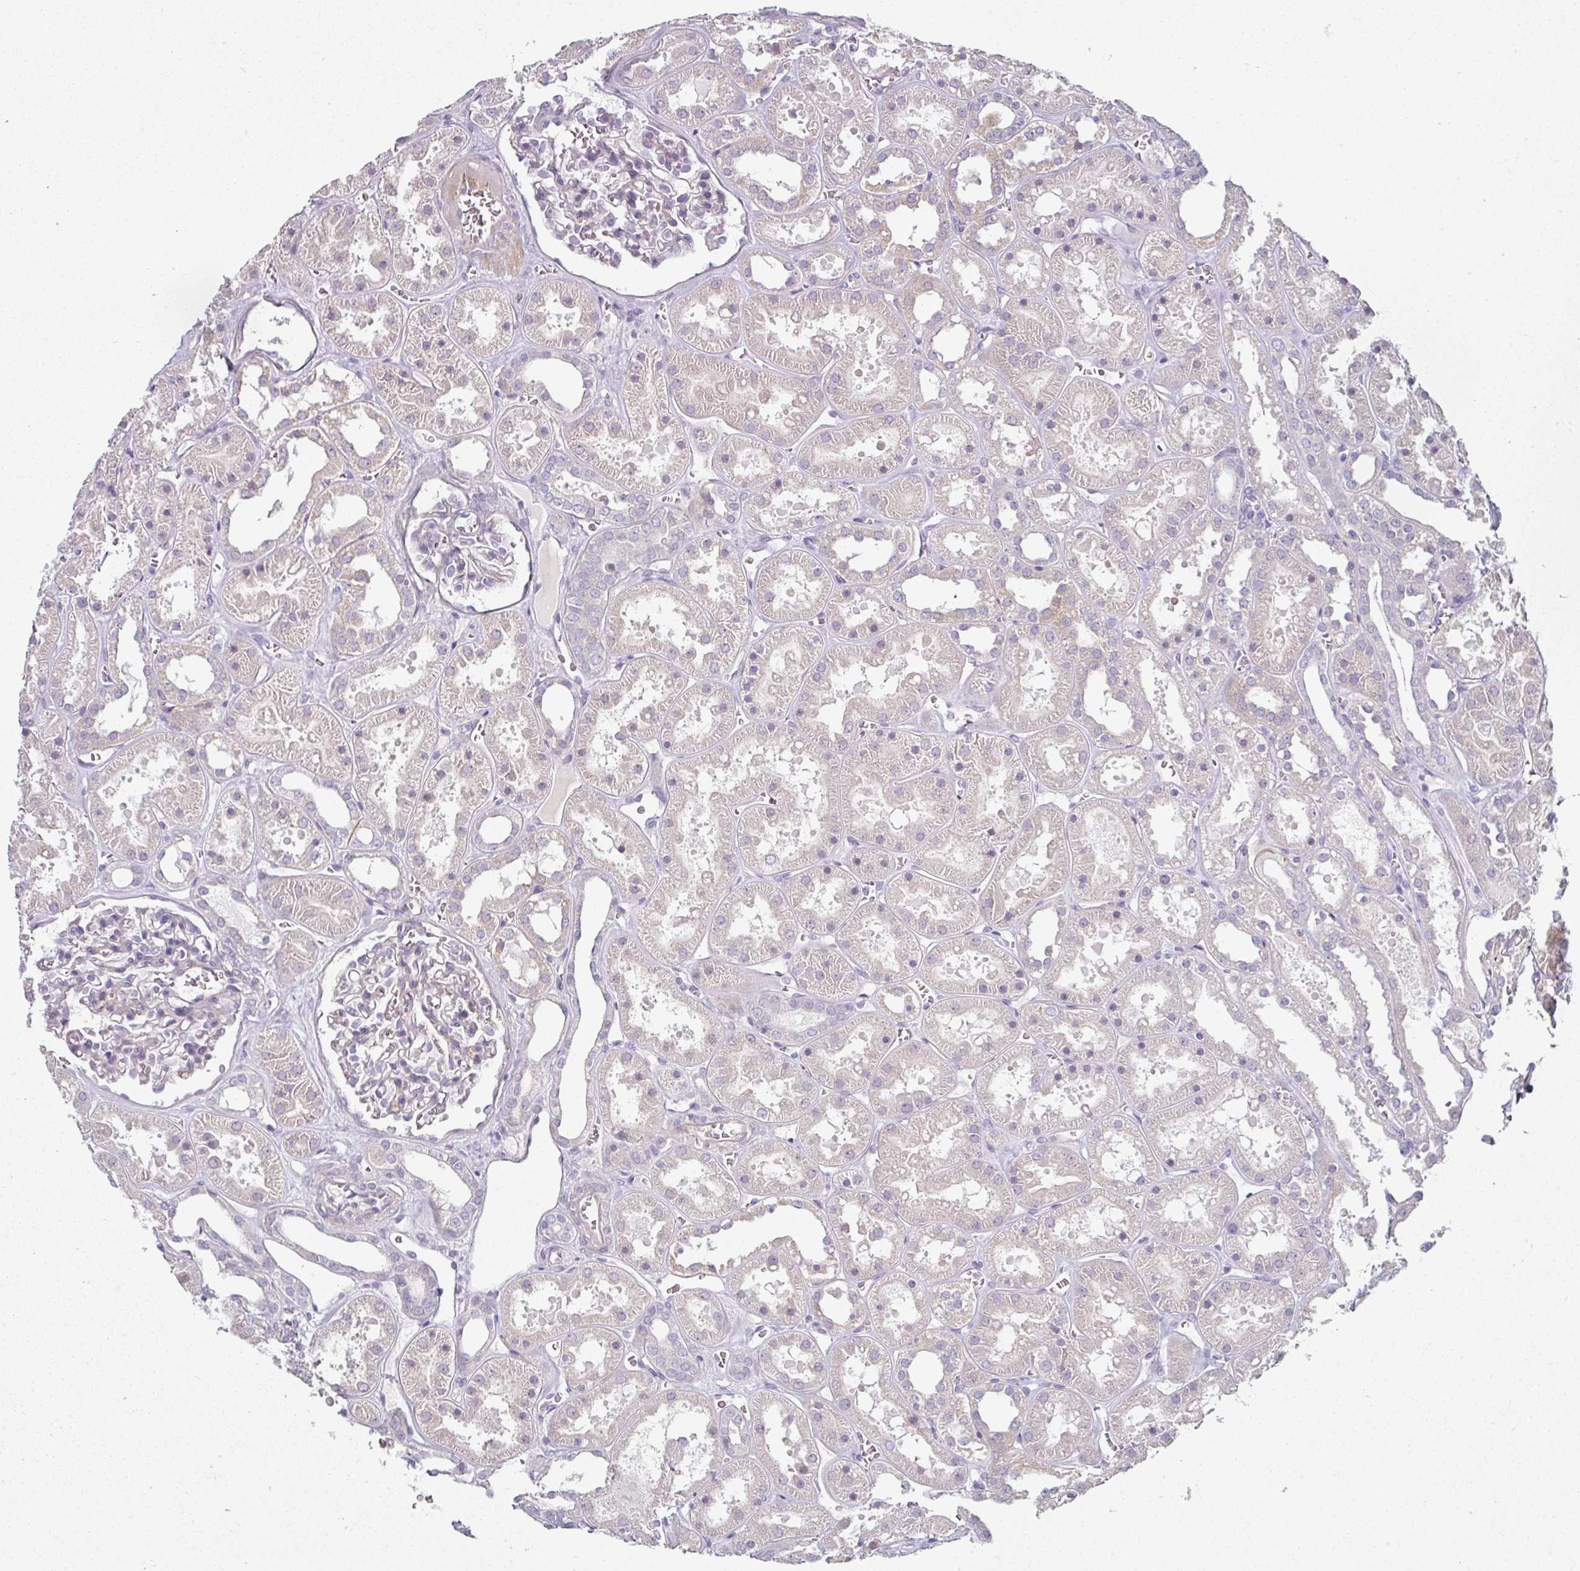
{"staining": {"intensity": "negative", "quantity": "none", "location": "none"}, "tissue": "kidney", "cell_type": "Cells in glomeruli", "image_type": "normal", "snomed": [{"axis": "morphology", "description": "Normal tissue, NOS"}, {"axis": "topography", "description": "Kidney"}], "caption": "Immunohistochemical staining of unremarkable kidney exhibits no significant positivity in cells in glomeruli.", "gene": "FHAD1", "patient": {"sex": "female", "age": 41}}